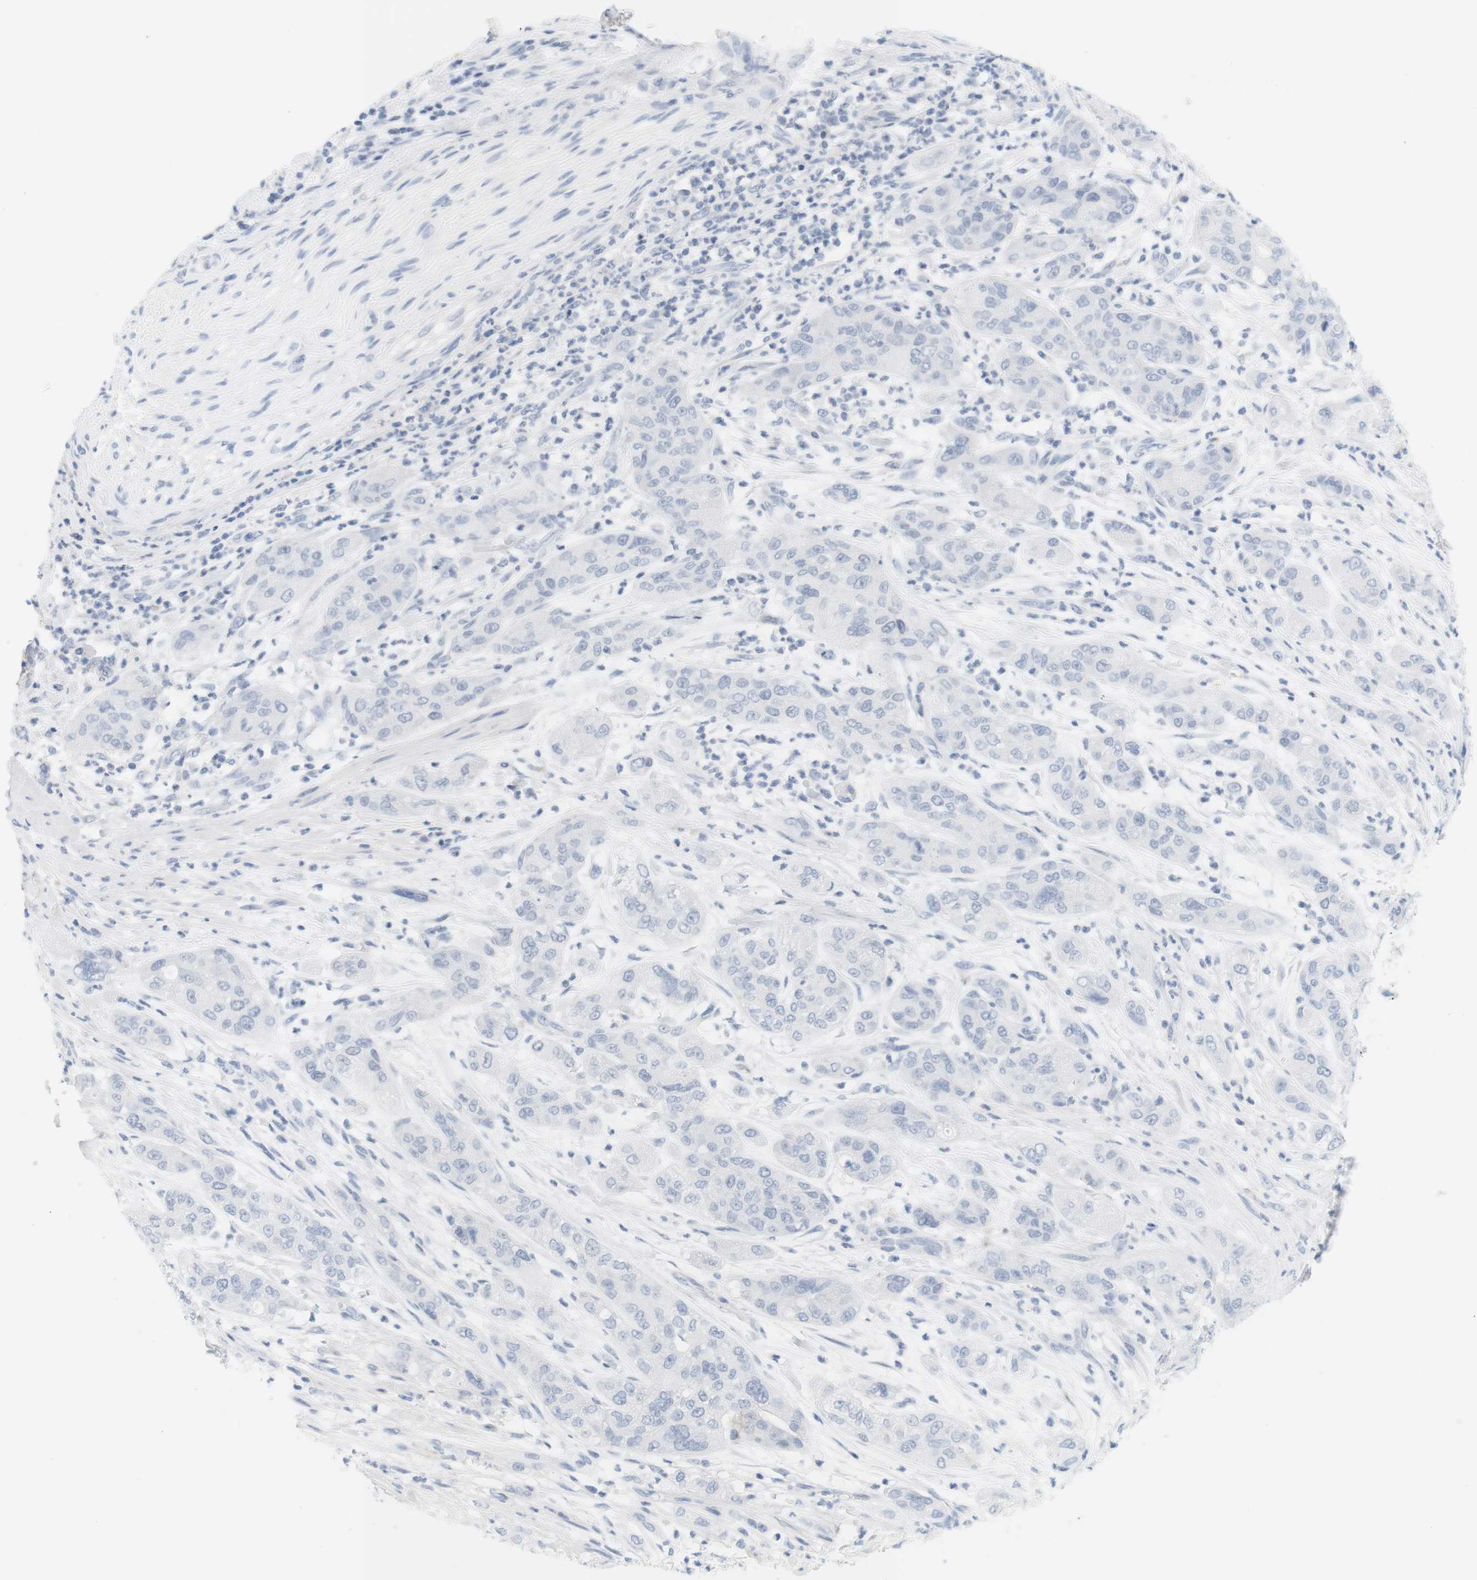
{"staining": {"intensity": "negative", "quantity": "none", "location": "none"}, "tissue": "pancreatic cancer", "cell_type": "Tumor cells", "image_type": "cancer", "snomed": [{"axis": "morphology", "description": "Adenocarcinoma, NOS"}, {"axis": "topography", "description": "Pancreas"}], "caption": "A micrograph of human pancreatic cancer is negative for staining in tumor cells.", "gene": "OPRM1", "patient": {"sex": "female", "age": 78}}